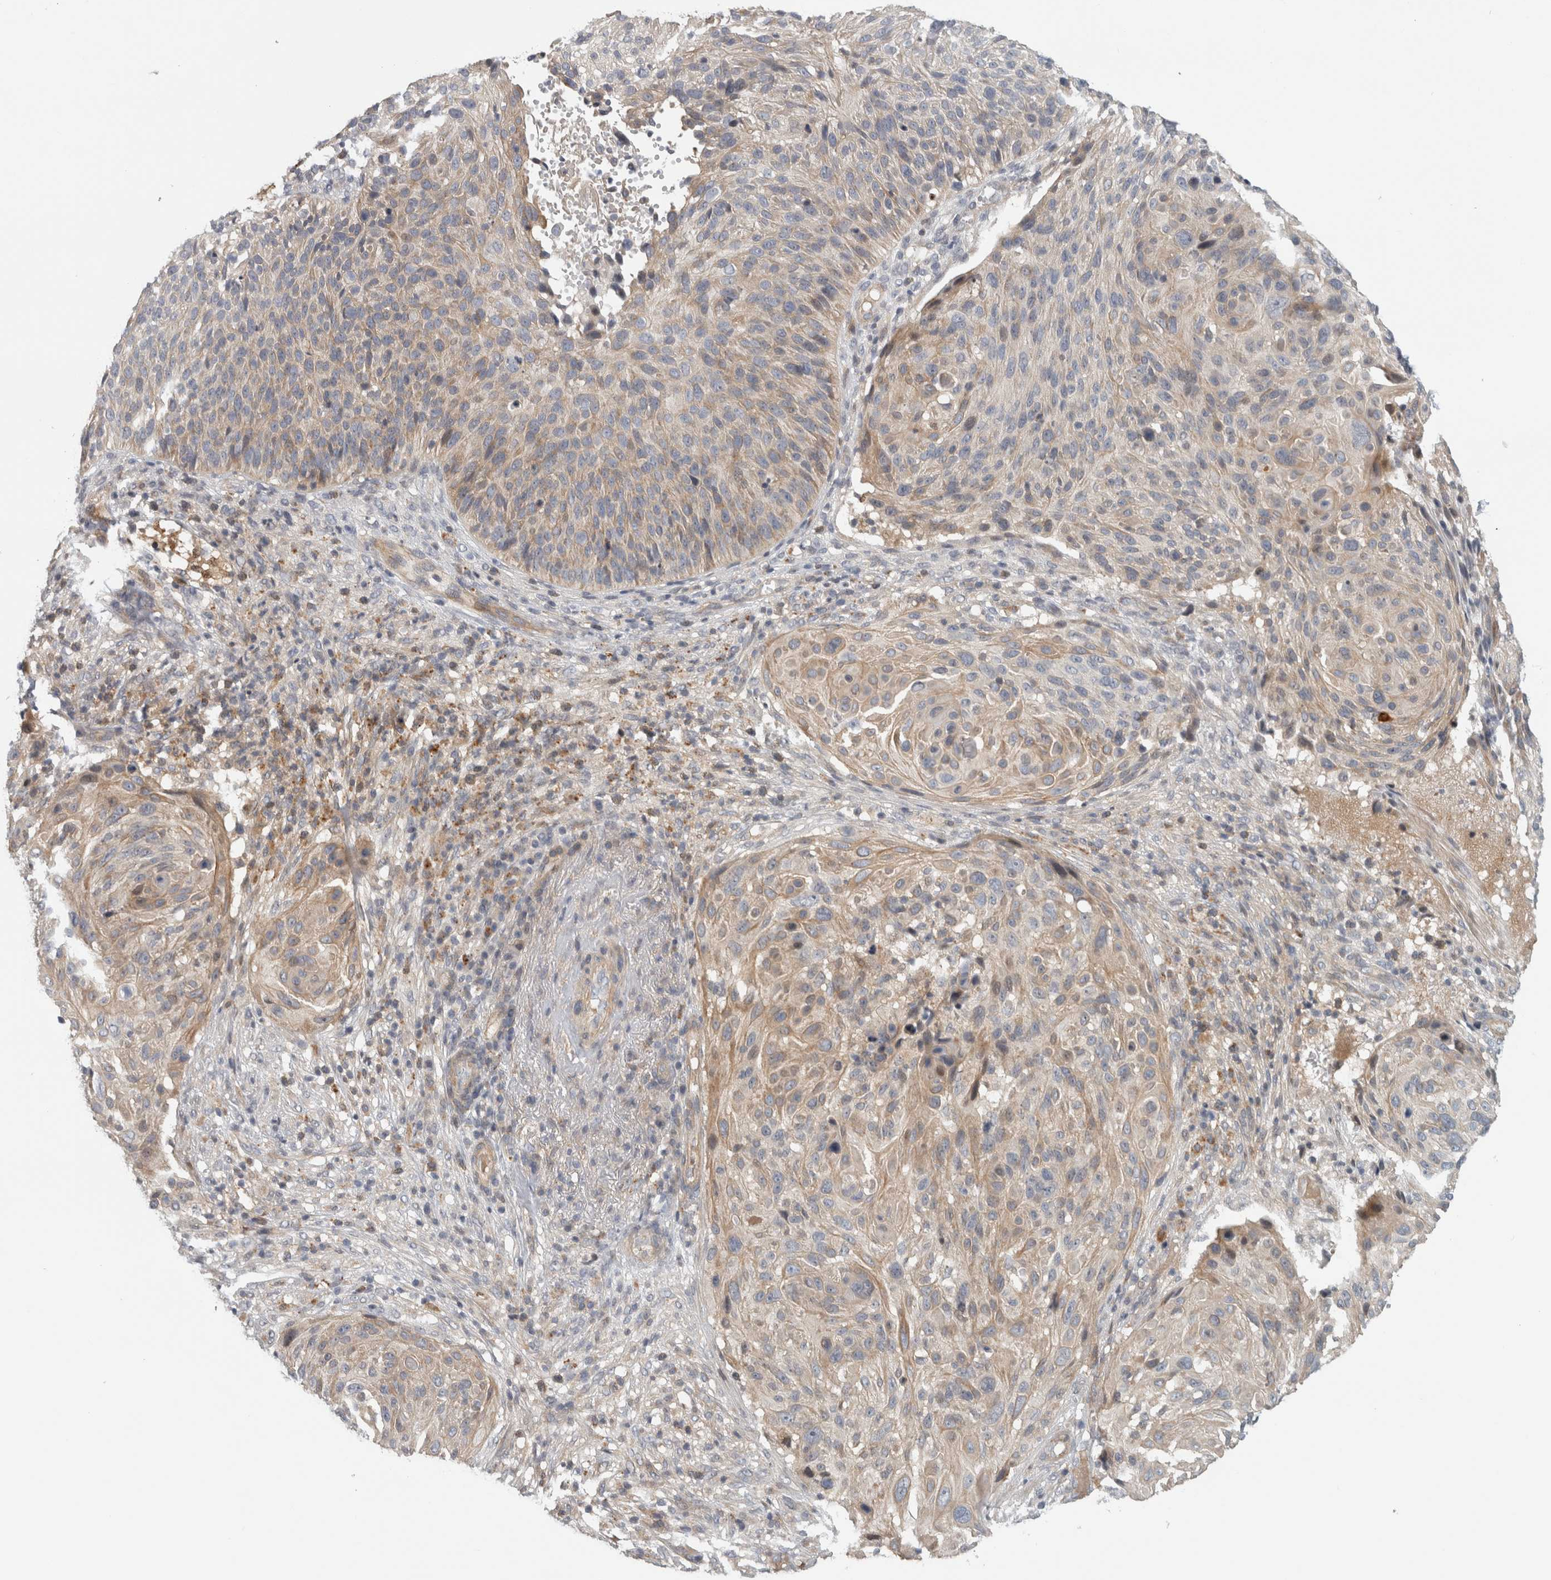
{"staining": {"intensity": "weak", "quantity": "25%-75%", "location": "cytoplasmic/membranous"}, "tissue": "cervical cancer", "cell_type": "Tumor cells", "image_type": "cancer", "snomed": [{"axis": "morphology", "description": "Squamous cell carcinoma, NOS"}, {"axis": "topography", "description": "Cervix"}], "caption": "Tumor cells display weak cytoplasmic/membranous positivity in approximately 25%-75% of cells in squamous cell carcinoma (cervical). The staining is performed using DAB (3,3'-diaminobenzidine) brown chromogen to label protein expression. The nuclei are counter-stained blue using hematoxylin.", "gene": "ZNF804B", "patient": {"sex": "female", "age": 74}}